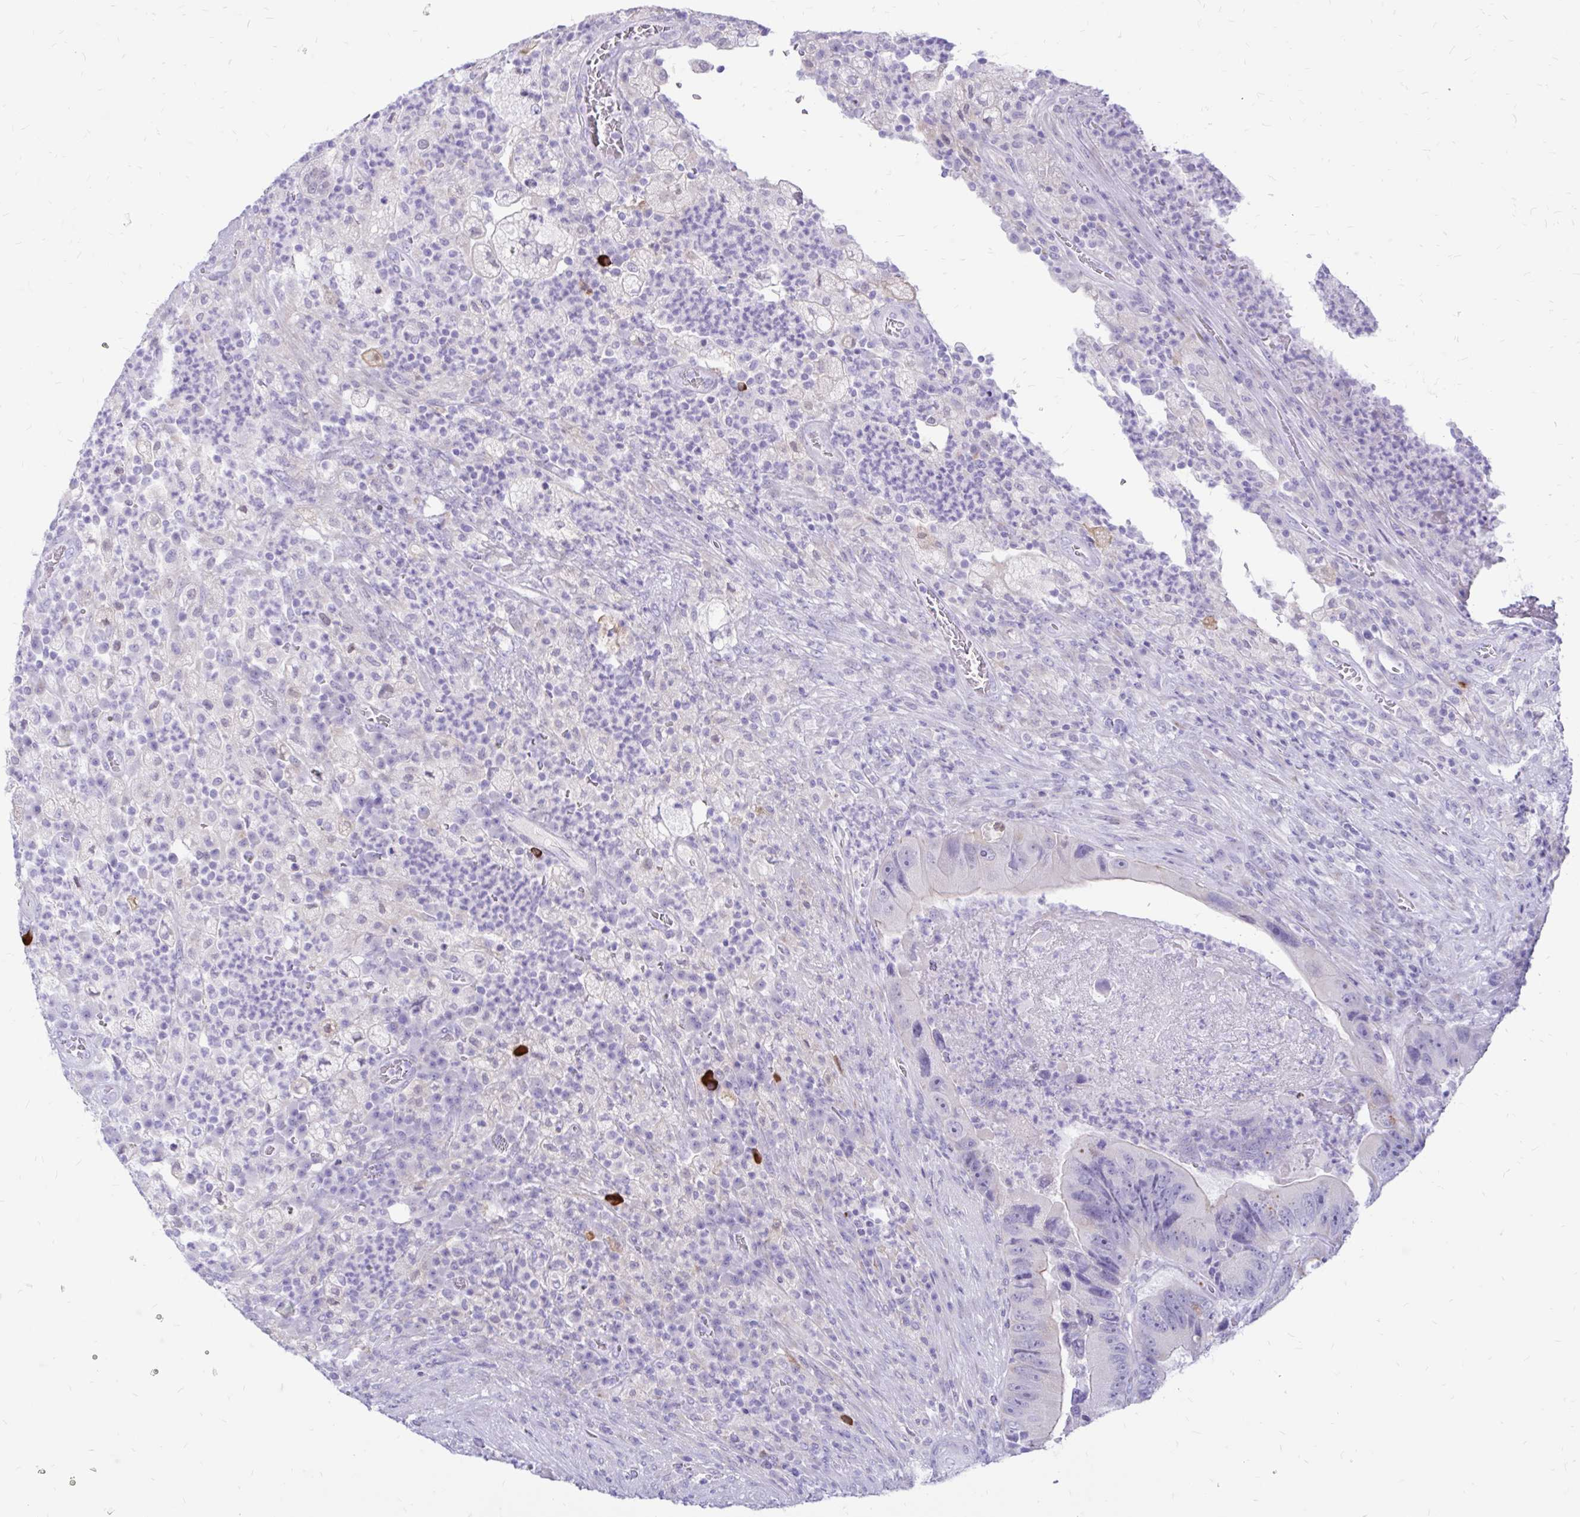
{"staining": {"intensity": "negative", "quantity": "none", "location": "none"}, "tissue": "colorectal cancer", "cell_type": "Tumor cells", "image_type": "cancer", "snomed": [{"axis": "morphology", "description": "Adenocarcinoma, NOS"}, {"axis": "topography", "description": "Colon"}], "caption": "Immunohistochemistry micrograph of colorectal adenocarcinoma stained for a protein (brown), which displays no staining in tumor cells. Nuclei are stained in blue.", "gene": "IGSF5", "patient": {"sex": "female", "age": 86}}